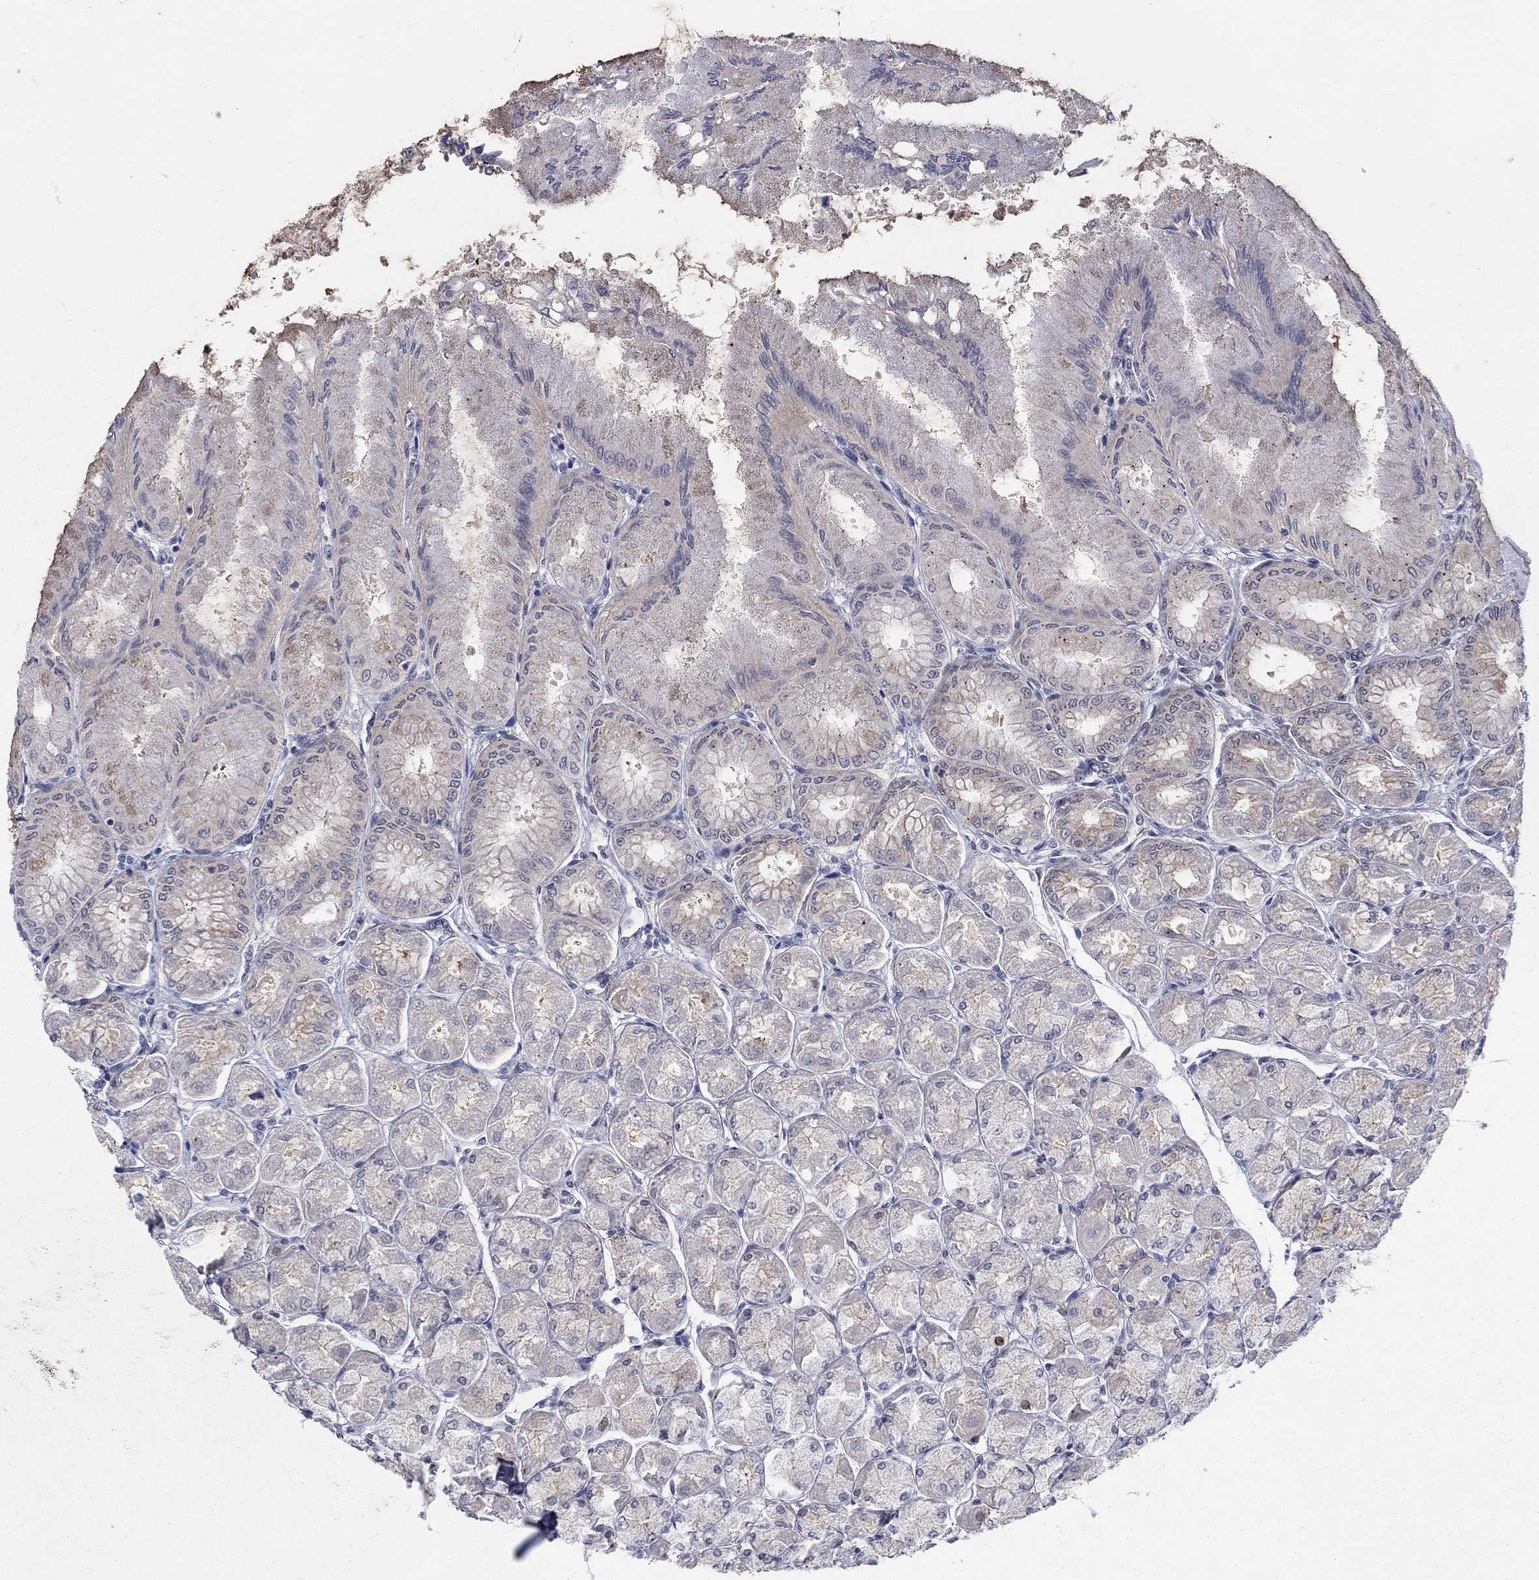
{"staining": {"intensity": "moderate", "quantity": "25%-75%", "location": "cytoplasmic/membranous"}, "tissue": "stomach", "cell_type": "Glandular cells", "image_type": "normal", "snomed": [{"axis": "morphology", "description": "Normal tissue, NOS"}, {"axis": "topography", "description": "Stomach, upper"}], "caption": "Immunohistochemical staining of normal stomach shows moderate cytoplasmic/membranous protein positivity in approximately 25%-75% of glandular cells. Nuclei are stained in blue.", "gene": "SH3RF1", "patient": {"sex": "male", "age": 60}}